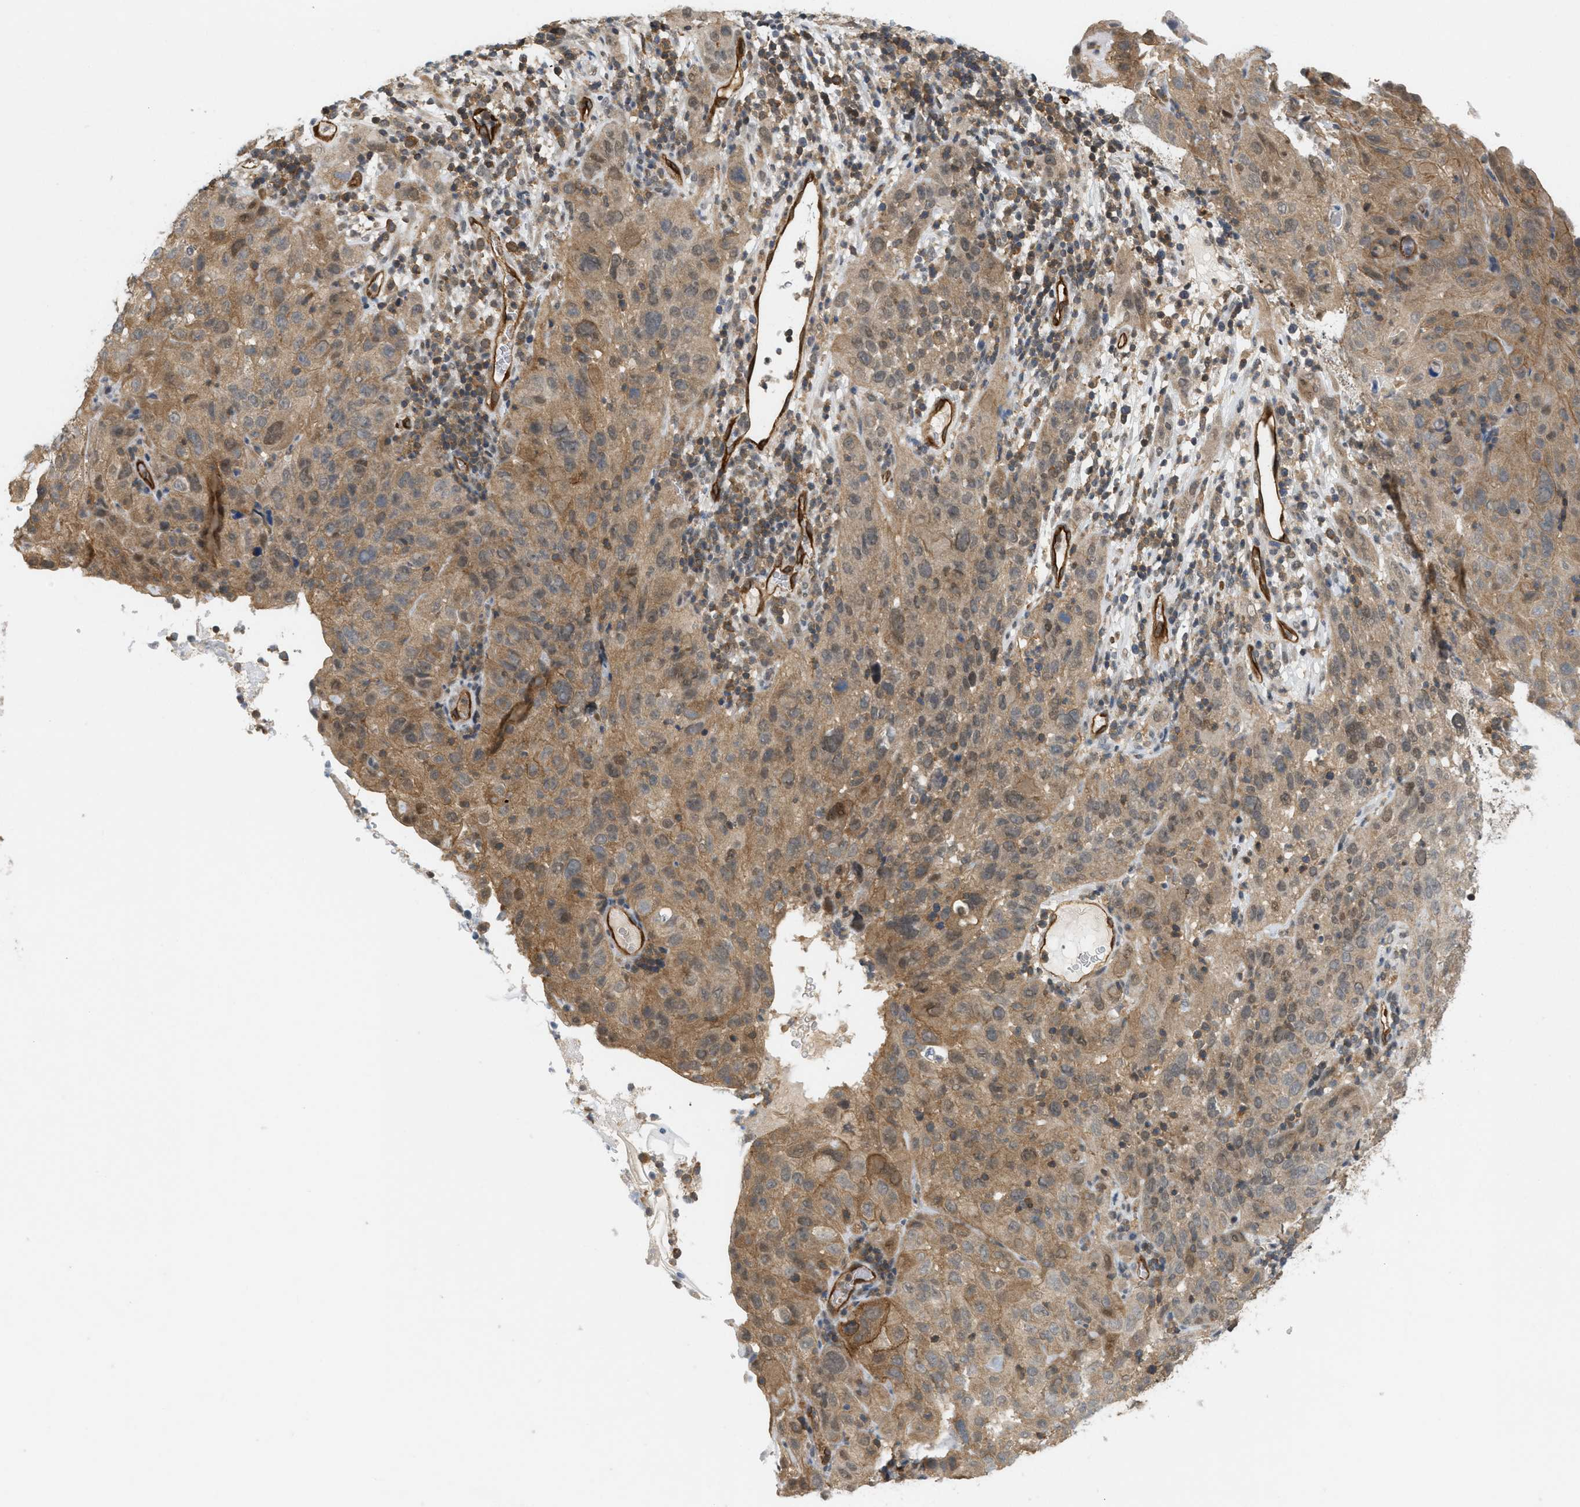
{"staining": {"intensity": "moderate", "quantity": ">75%", "location": "cytoplasmic/membranous"}, "tissue": "cervical cancer", "cell_type": "Tumor cells", "image_type": "cancer", "snomed": [{"axis": "morphology", "description": "Squamous cell carcinoma, NOS"}, {"axis": "topography", "description": "Cervix"}], "caption": "Cervical cancer stained for a protein demonstrates moderate cytoplasmic/membranous positivity in tumor cells. Nuclei are stained in blue.", "gene": "PALMD", "patient": {"sex": "female", "age": 32}}